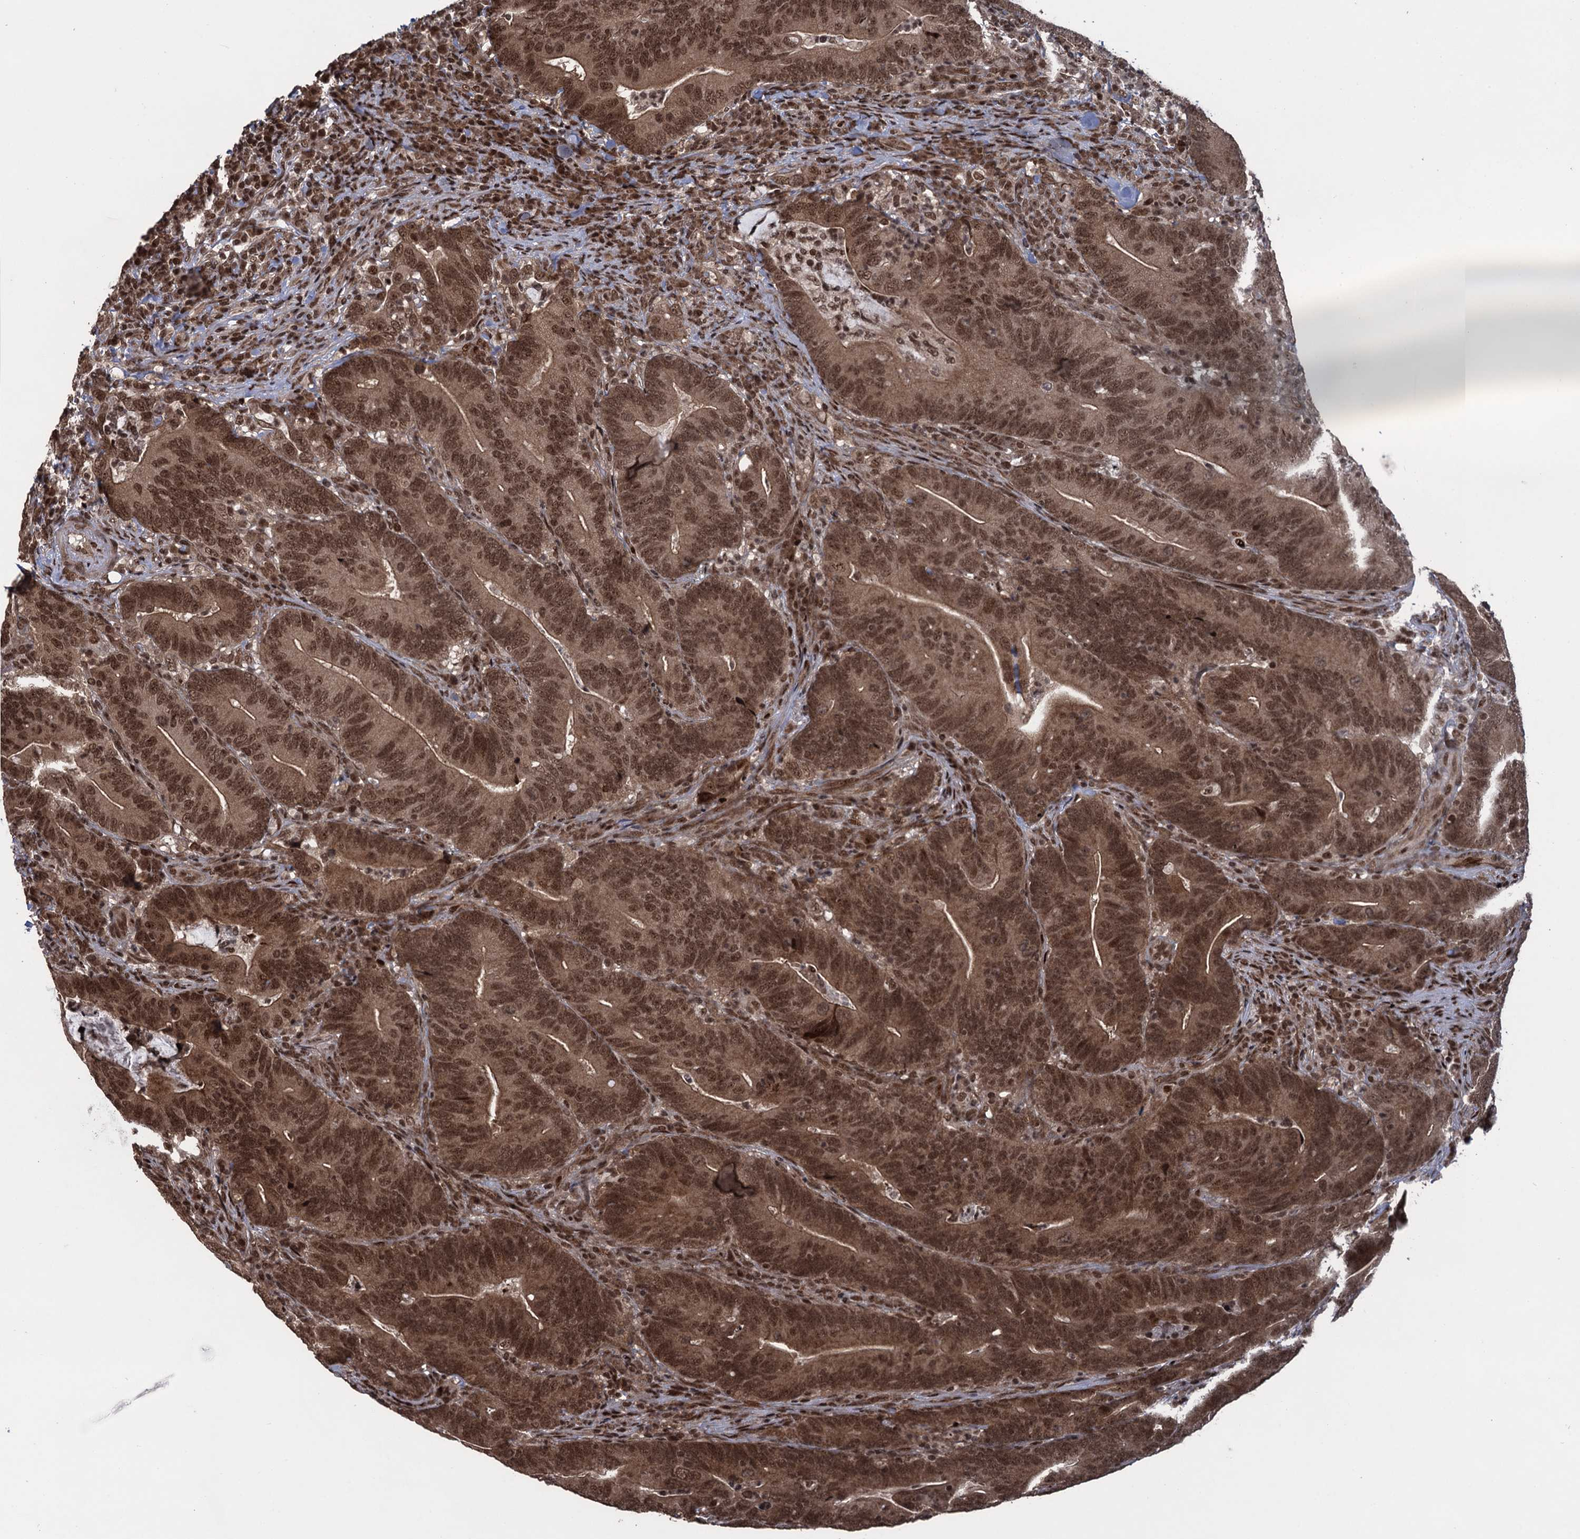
{"staining": {"intensity": "moderate", "quantity": ">75%", "location": "cytoplasmic/membranous,nuclear"}, "tissue": "colorectal cancer", "cell_type": "Tumor cells", "image_type": "cancer", "snomed": [{"axis": "morphology", "description": "Adenocarcinoma, NOS"}, {"axis": "topography", "description": "Colon"}], "caption": "The micrograph shows immunohistochemical staining of colorectal adenocarcinoma. There is moderate cytoplasmic/membranous and nuclear staining is present in approximately >75% of tumor cells.", "gene": "ZNF169", "patient": {"sex": "female", "age": 66}}